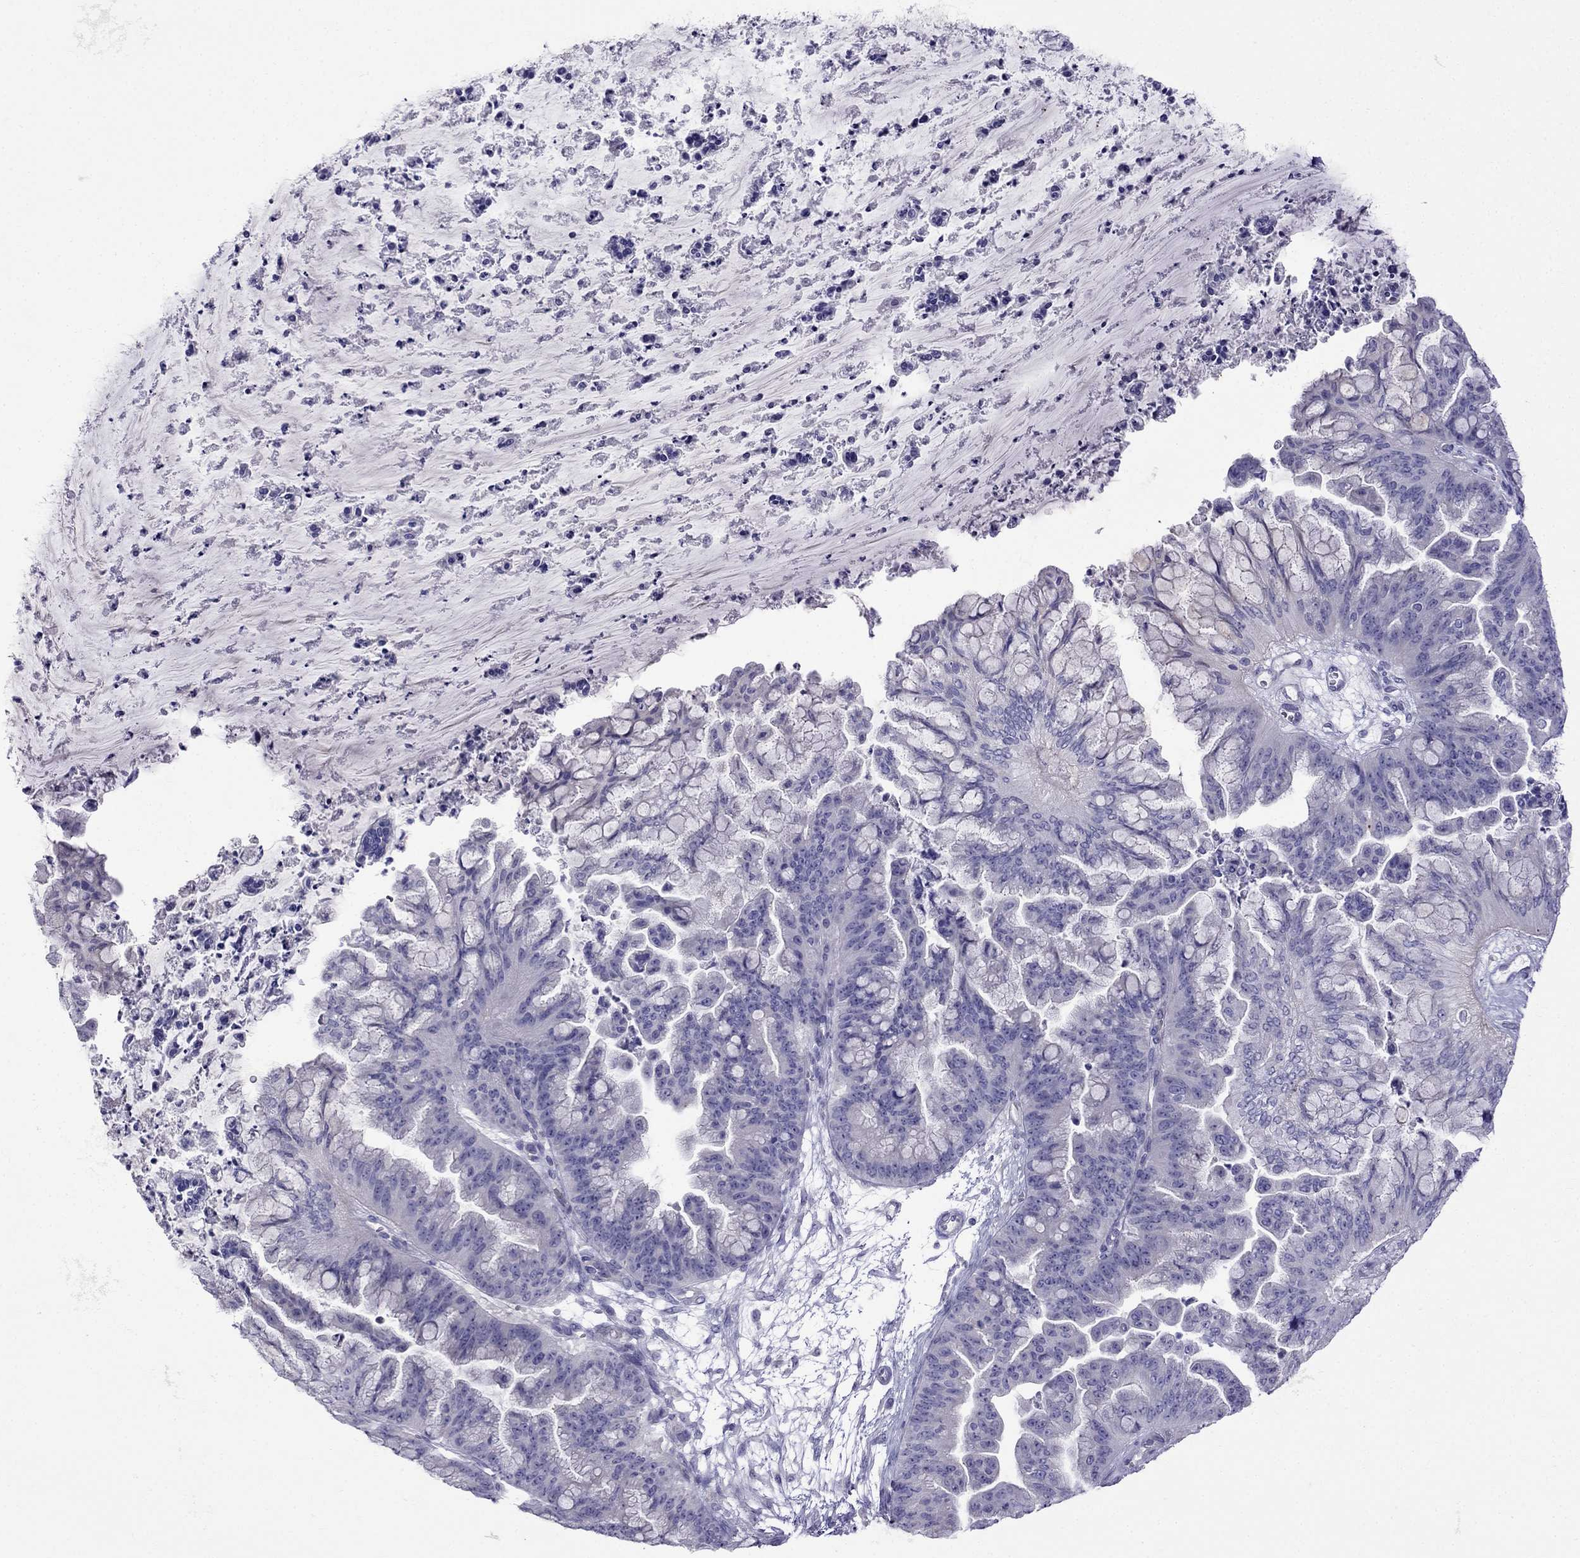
{"staining": {"intensity": "negative", "quantity": "none", "location": "none"}, "tissue": "ovarian cancer", "cell_type": "Tumor cells", "image_type": "cancer", "snomed": [{"axis": "morphology", "description": "Cystadenocarcinoma, mucinous, NOS"}, {"axis": "topography", "description": "Ovary"}], "caption": "DAB immunohistochemical staining of human ovarian cancer (mucinous cystadenocarcinoma) reveals no significant staining in tumor cells.", "gene": "PATE1", "patient": {"sex": "female", "age": 67}}